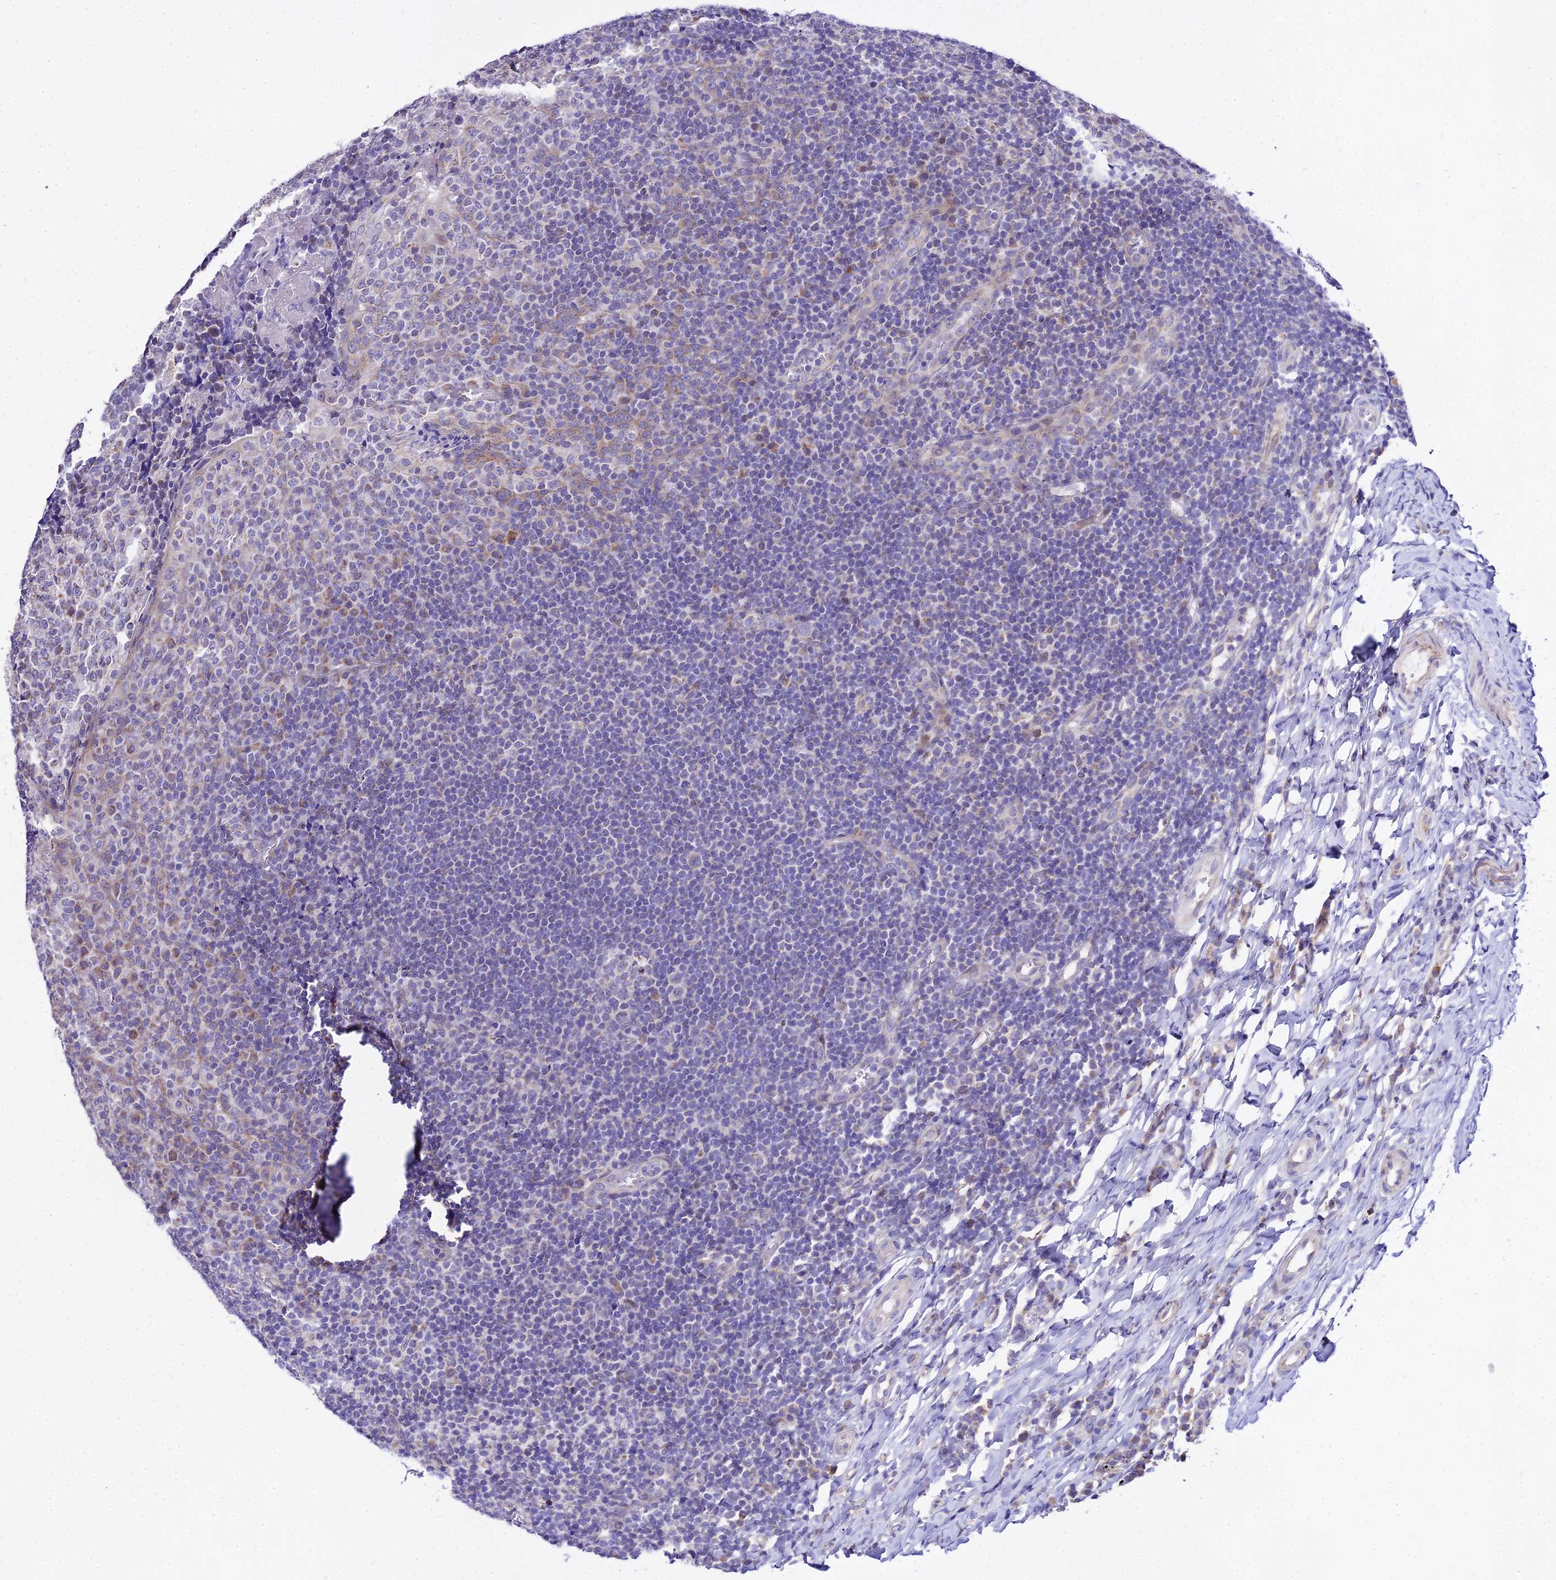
{"staining": {"intensity": "weak", "quantity": "<25%", "location": "cytoplasmic/membranous"}, "tissue": "tonsil", "cell_type": "Germinal center cells", "image_type": "normal", "snomed": [{"axis": "morphology", "description": "Normal tissue, NOS"}, {"axis": "topography", "description": "Tonsil"}], "caption": "DAB immunohistochemical staining of unremarkable tonsil shows no significant staining in germinal center cells. (Brightfield microscopy of DAB immunohistochemistry (IHC) at high magnification).", "gene": "ATP5PB", "patient": {"sex": "female", "age": 19}}